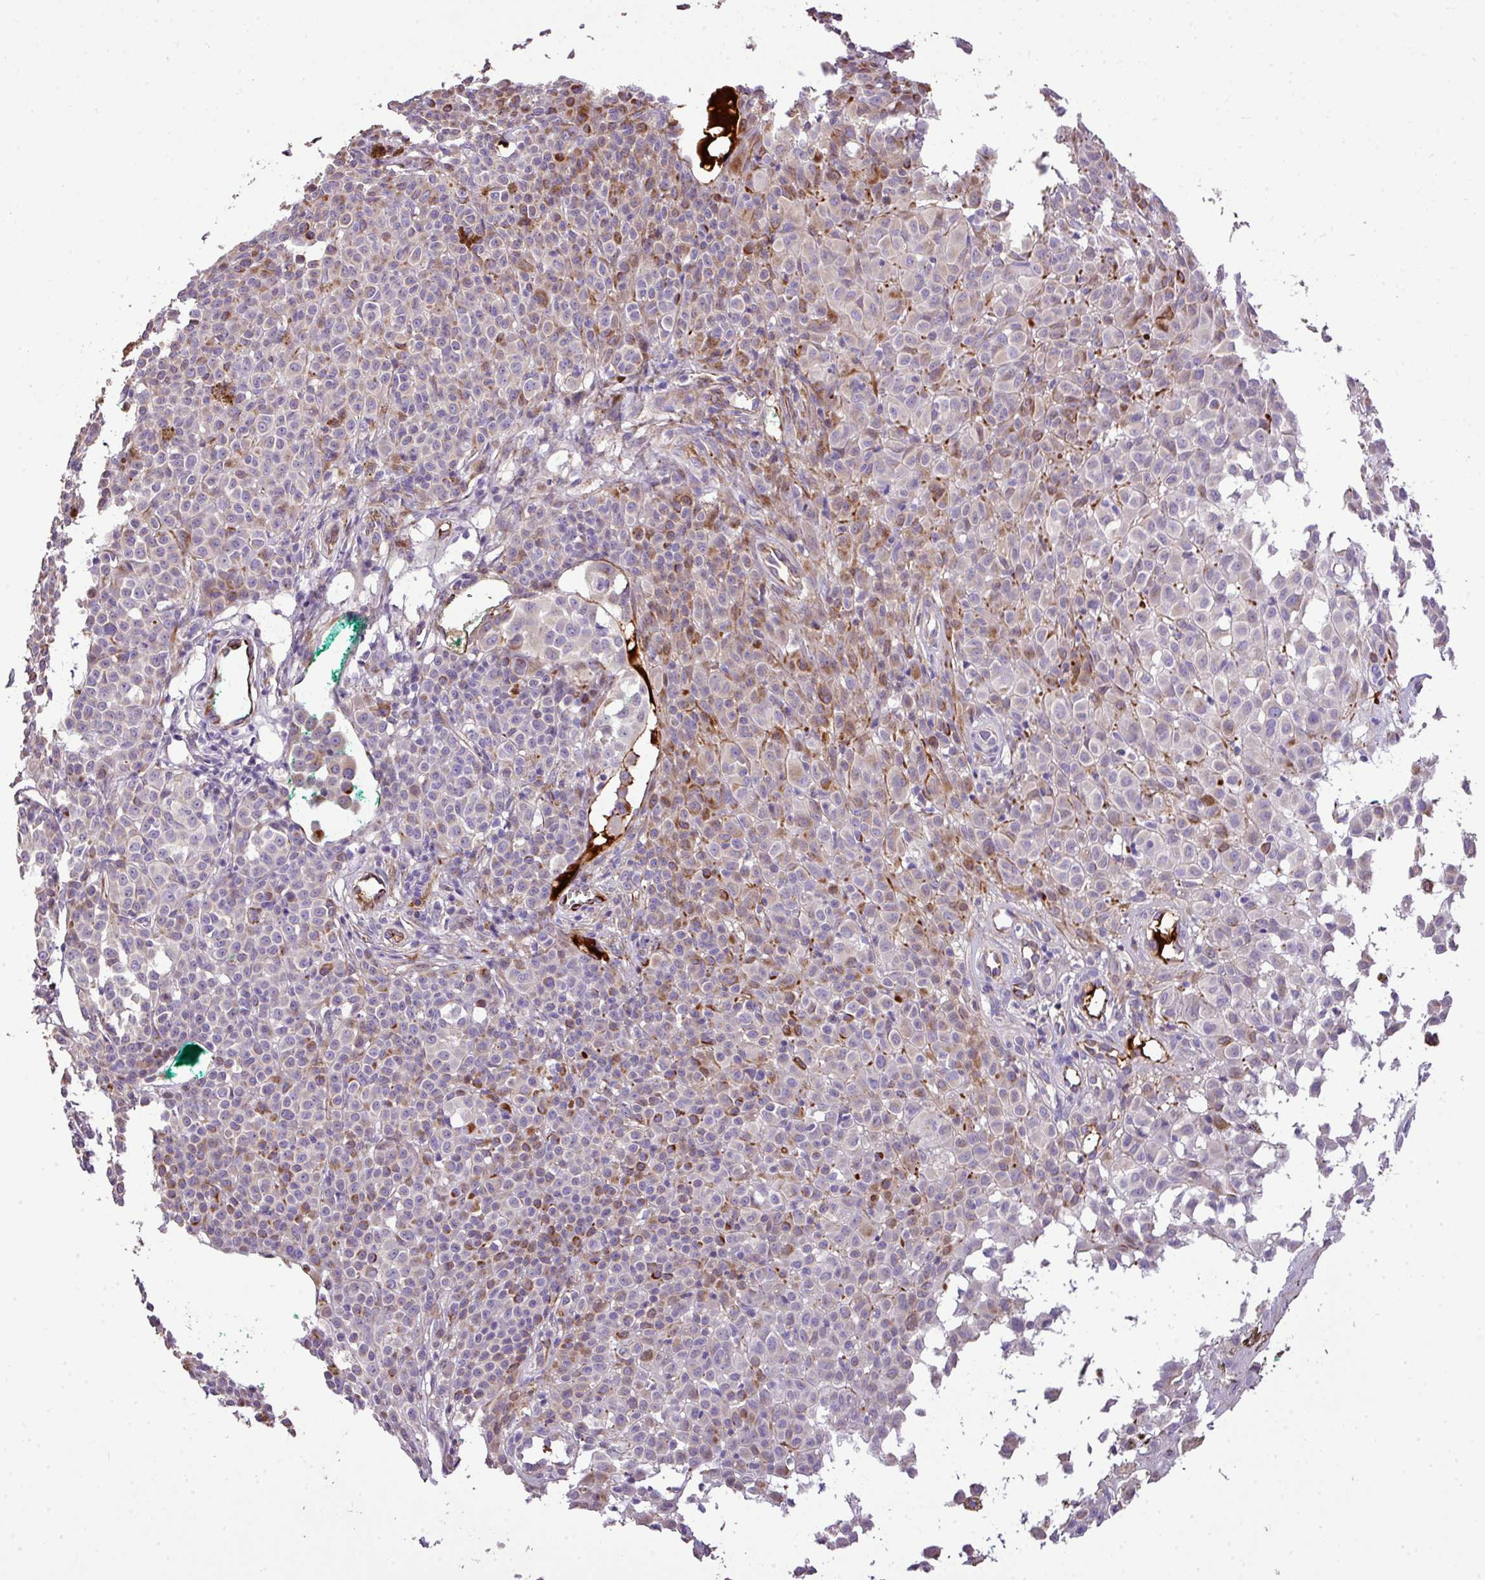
{"staining": {"intensity": "moderate", "quantity": "<25%", "location": "cytoplasmic/membranous"}, "tissue": "melanoma", "cell_type": "Tumor cells", "image_type": "cancer", "snomed": [{"axis": "morphology", "description": "Malignant melanoma, NOS"}, {"axis": "topography", "description": "Skin of leg"}], "caption": "Moderate cytoplasmic/membranous positivity for a protein is seen in approximately <25% of tumor cells of melanoma using immunohistochemistry.", "gene": "CTXN2", "patient": {"sex": "female", "age": 72}}